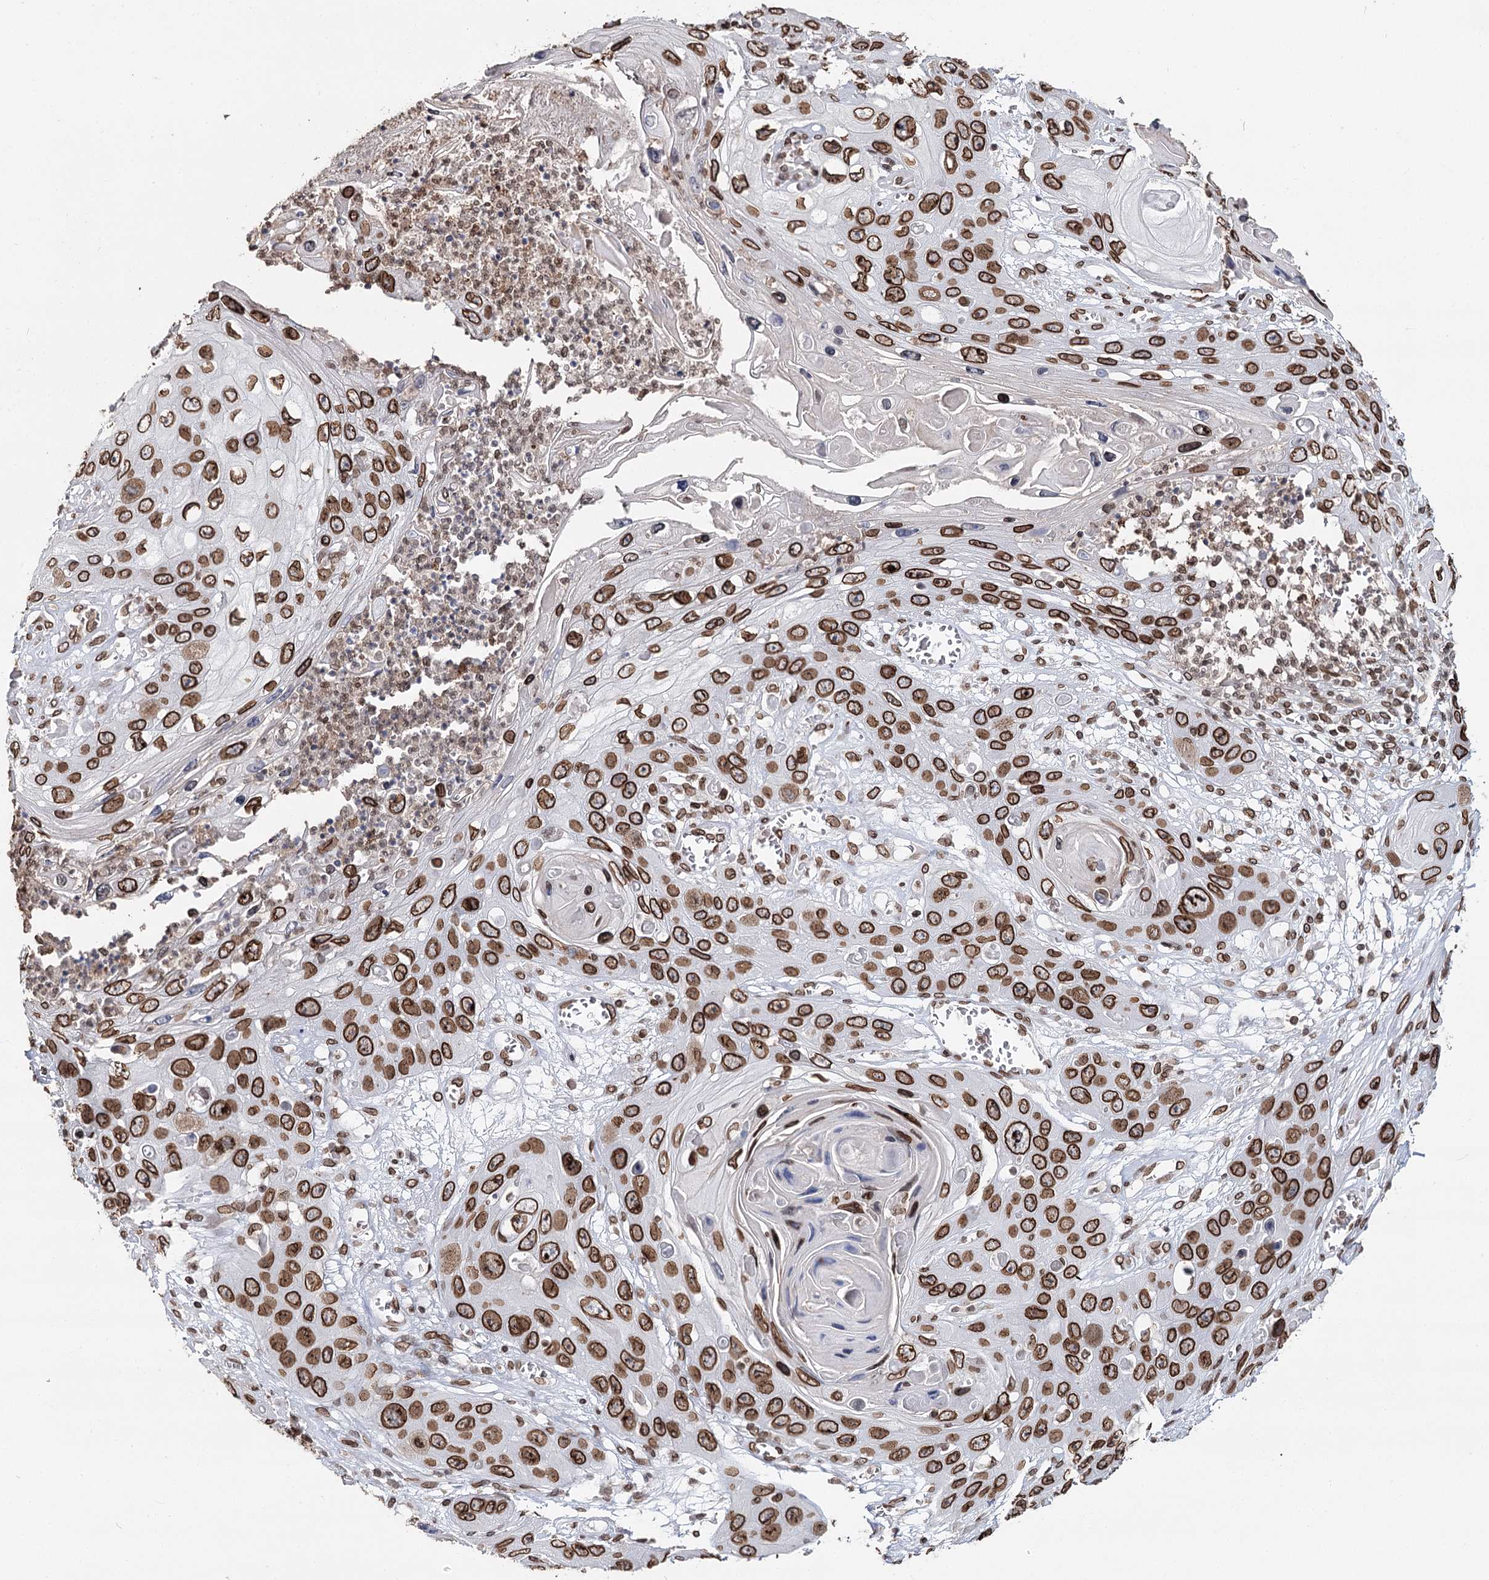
{"staining": {"intensity": "strong", "quantity": ">75%", "location": "cytoplasmic/membranous,nuclear"}, "tissue": "skin cancer", "cell_type": "Tumor cells", "image_type": "cancer", "snomed": [{"axis": "morphology", "description": "Squamous cell carcinoma, NOS"}, {"axis": "topography", "description": "Skin"}], "caption": "Immunohistochemistry (IHC) micrograph of neoplastic tissue: human skin cancer (squamous cell carcinoma) stained using immunohistochemistry (IHC) demonstrates high levels of strong protein expression localized specifically in the cytoplasmic/membranous and nuclear of tumor cells, appearing as a cytoplasmic/membranous and nuclear brown color.", "gene": "KIAA0930", "patient": {"sex": "male", "age": 55}}